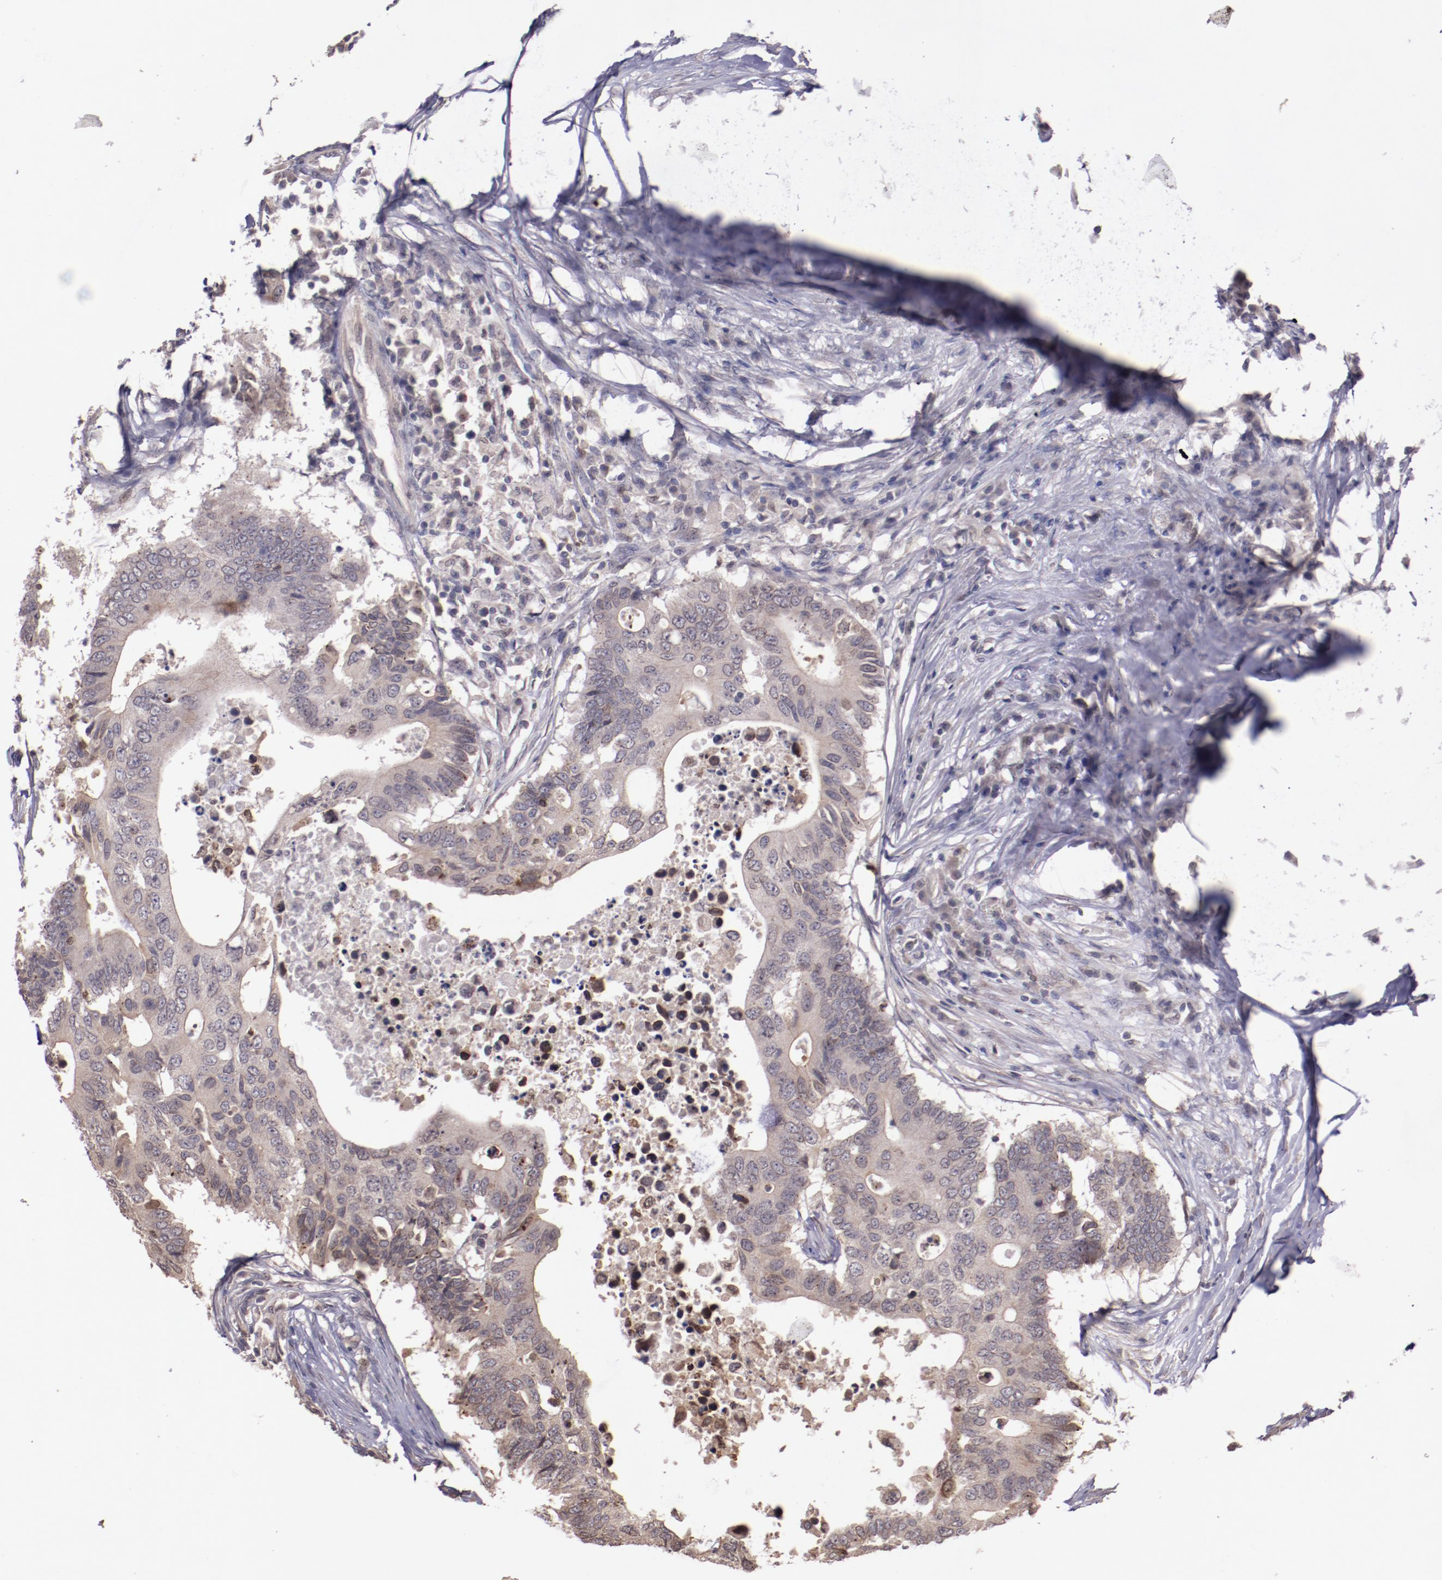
{"staining": {"intensity": "weak", "quantity": "25%-75%", "location": "cytoplasmic/membranous"}, "tissue": "colorectal cancer", "cell_type": "Tumor cells", "image_type": "cancer", "snomed": [{"axis": "morphology", "description": "Adenocarcinoma, NOS"}, {"axis": "topography", "description": "Colon"}], "caption": "Immunohistochemical staining of adenocarcinoma (colorectal) demonstrates weak cytoplasmic/membranous protein positivity in about 25%-75% of tumor cells. The staining is performed using DAB brown chromogen to label protein expression. The nuclei are counter-stained blue using hematoxylin.", "gene": "NUP62CL", "patient": {"sex": "male", "age": 71}}